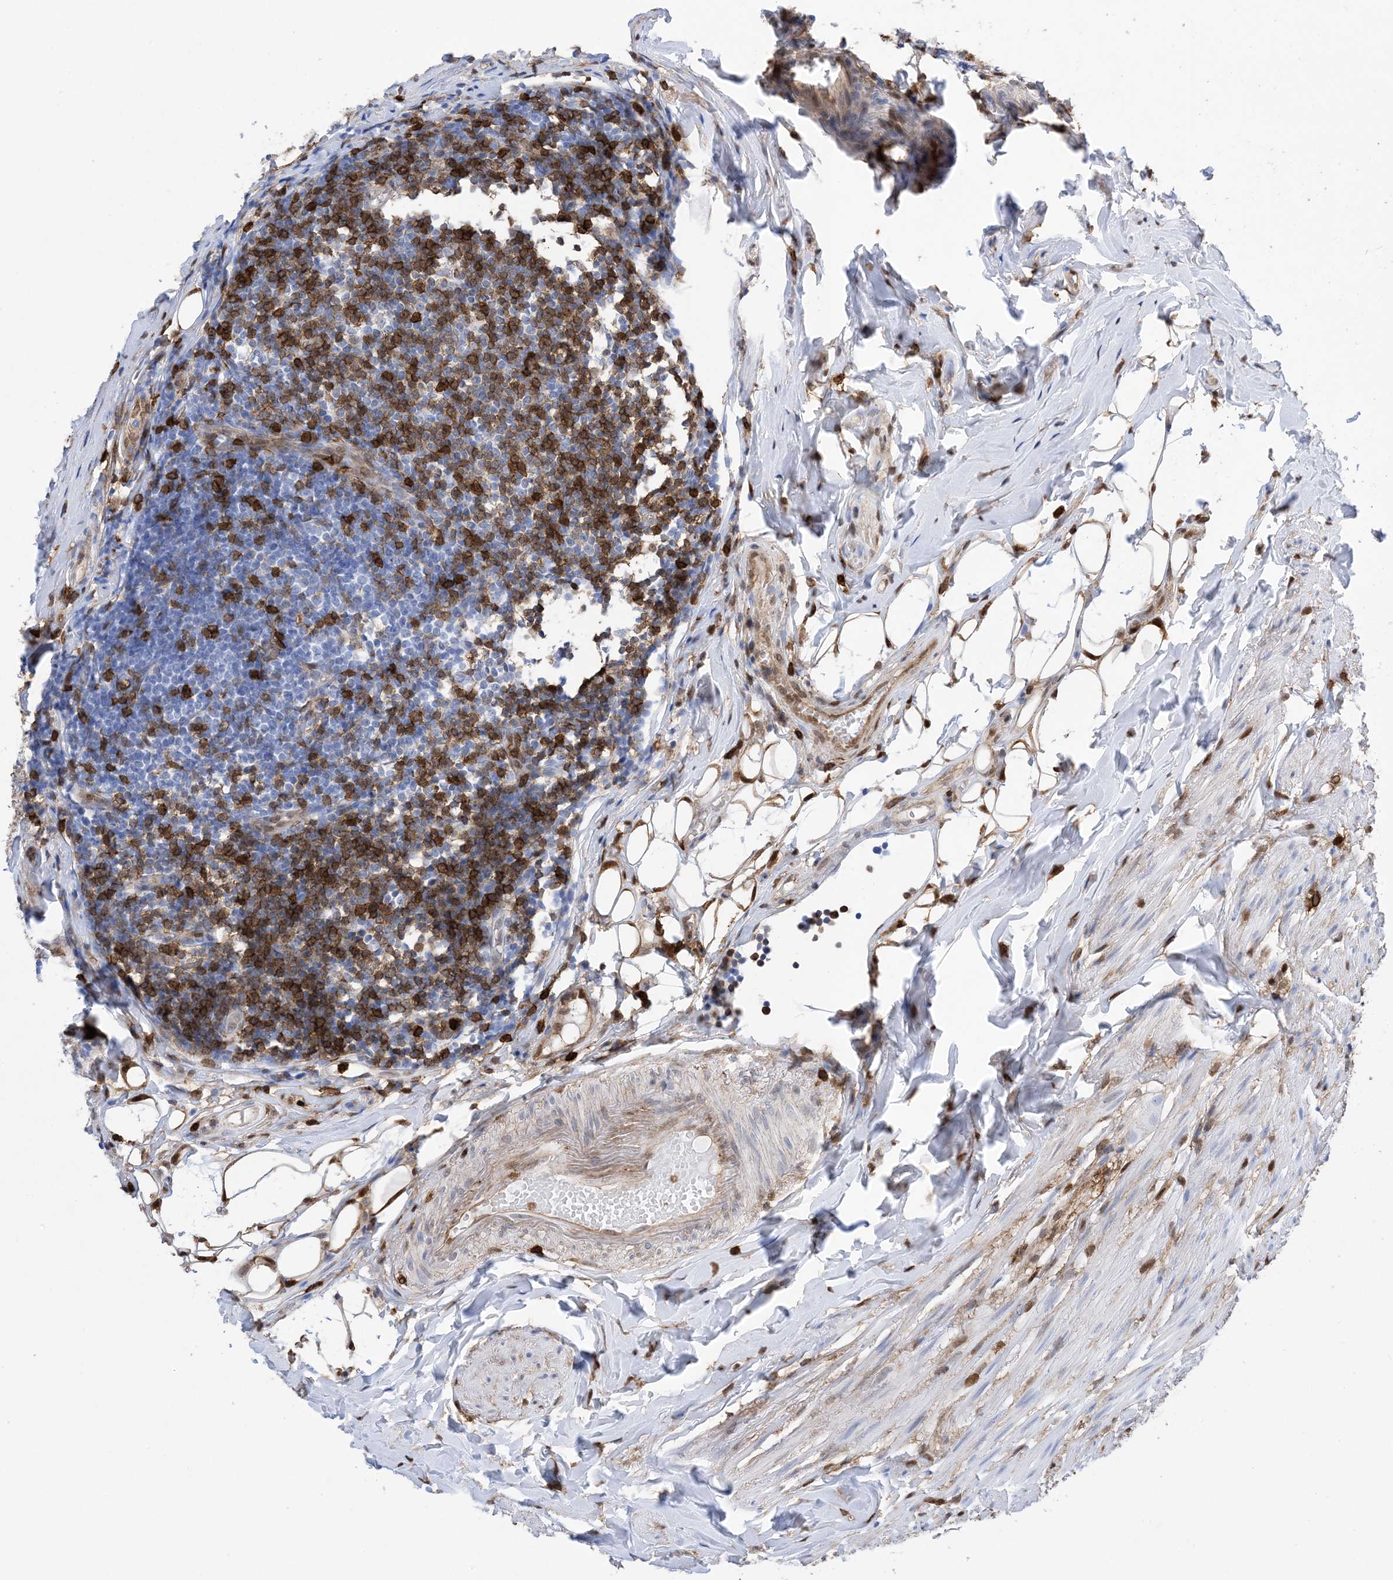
{"staining": {"intensity": "negative", "quantity": "none", "location": "none"}, "tissue": "appendix", "cell_type": "Glandular cells", "image_type": "normal", "snomed": [{"axis": "morphology", "description": "Normal tissue, NOS"}, {"axis": "topography", "description": "Appendix"}], "caption": "A micrograph of appendix stained for a protein displays no brown staining in glandular cells.", "gene": "ANXA1", "patient": {"sex": "female", "age": 62}}